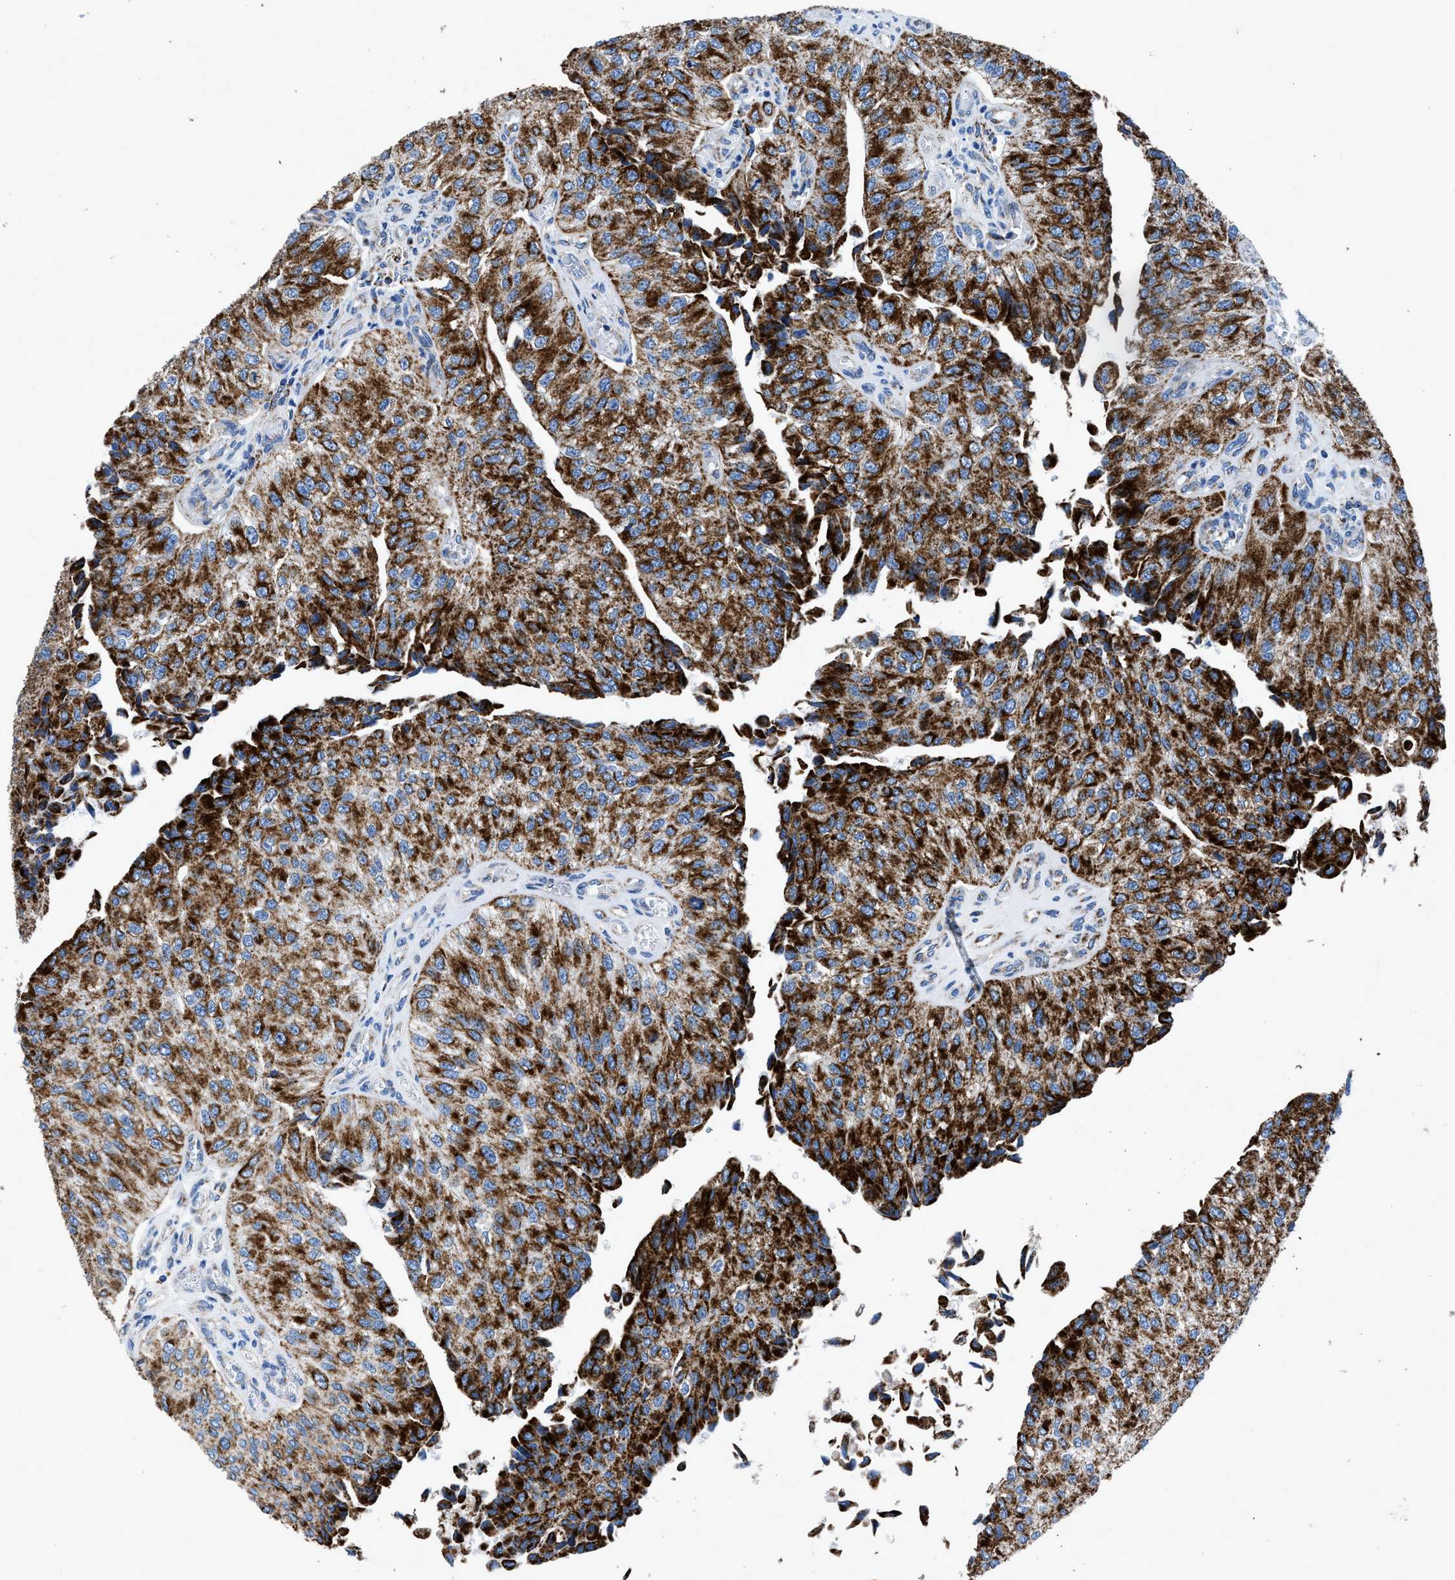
{"staining": {"intensity": "strong", "quantity": ">75%", "location": "cytoplasmic/membranous"}, "tissue": "urothelial cancer", "cell_type": "Tumor cells", "image_type": "cancer", "snomed": [{"axis": "morphology", "description": "Urothelial carcinoma, High grade"}, {"axis": "topography", "description": "Kidney"}, {"axis": "topography", "description": "Urinary bladder"}], "caption": "Immunohistochemical staining of high-grade urothelial carcinoma displays high levels of strong cytoplasmic/membranous protein positivity in approximately >75% of tumor cells.", "gene": "ZDHHC3", "patient": {"sex": "male", "age": 77}}